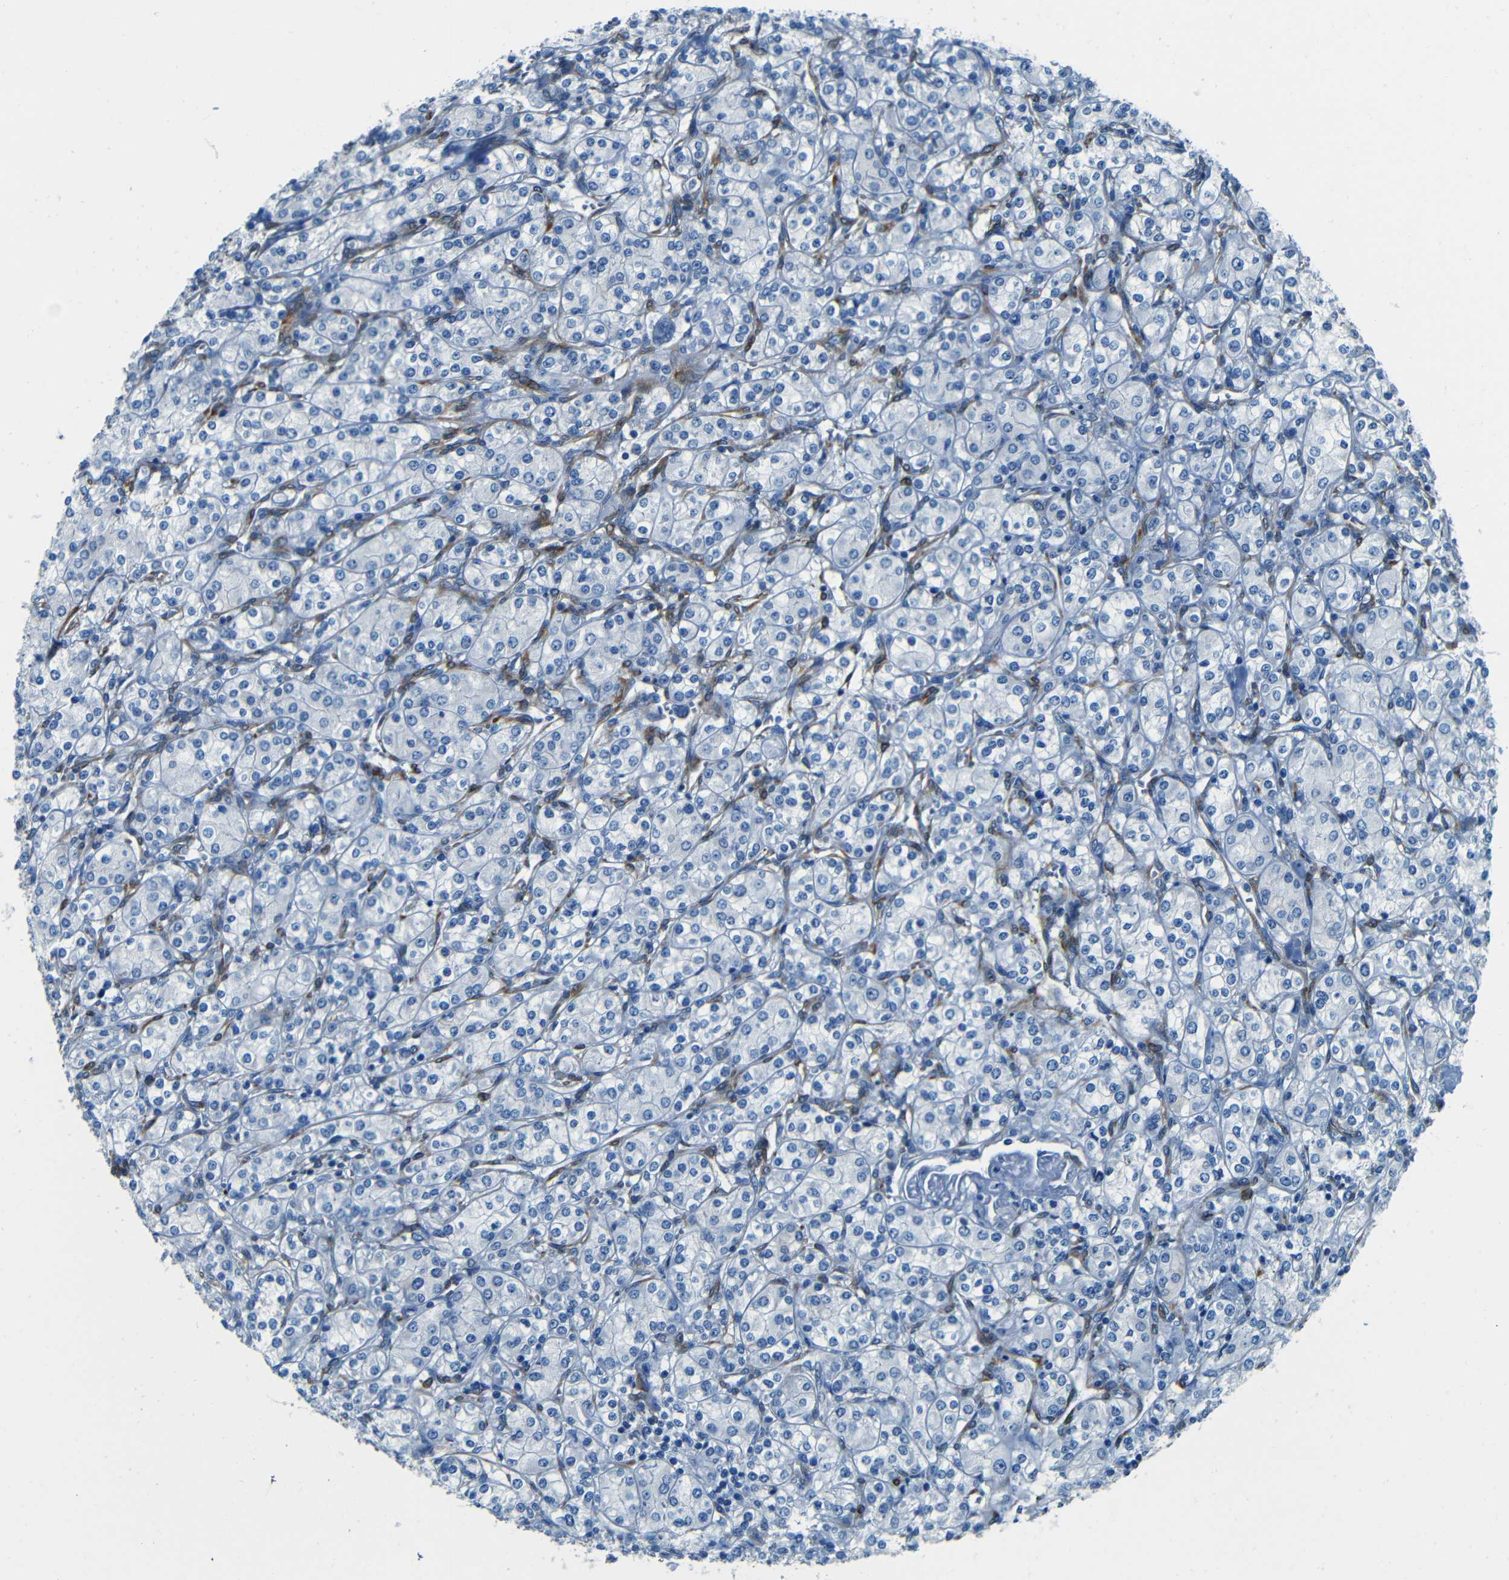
{"staining": {"intensity": "negative", "quantity": "none", "location": "none"}, "tissue": "renal cancer", "cell_type": "Tumor cells", "image_type": "cancer", "snomed": [{"axis": "morphology", "description": "Adenocarcinoma, NOS"}, {"axis": "topography", "description": "Kidney"}], "caption": "This histopathology image is of adenocarcinoma (renal) stained with immunohistochemistry to label a protein in brown with the nuclei are counter-stained blue. There is no staining in tumor cells.", "gene": "MAP2", "patient": {"sex": "male", "age": 77}}